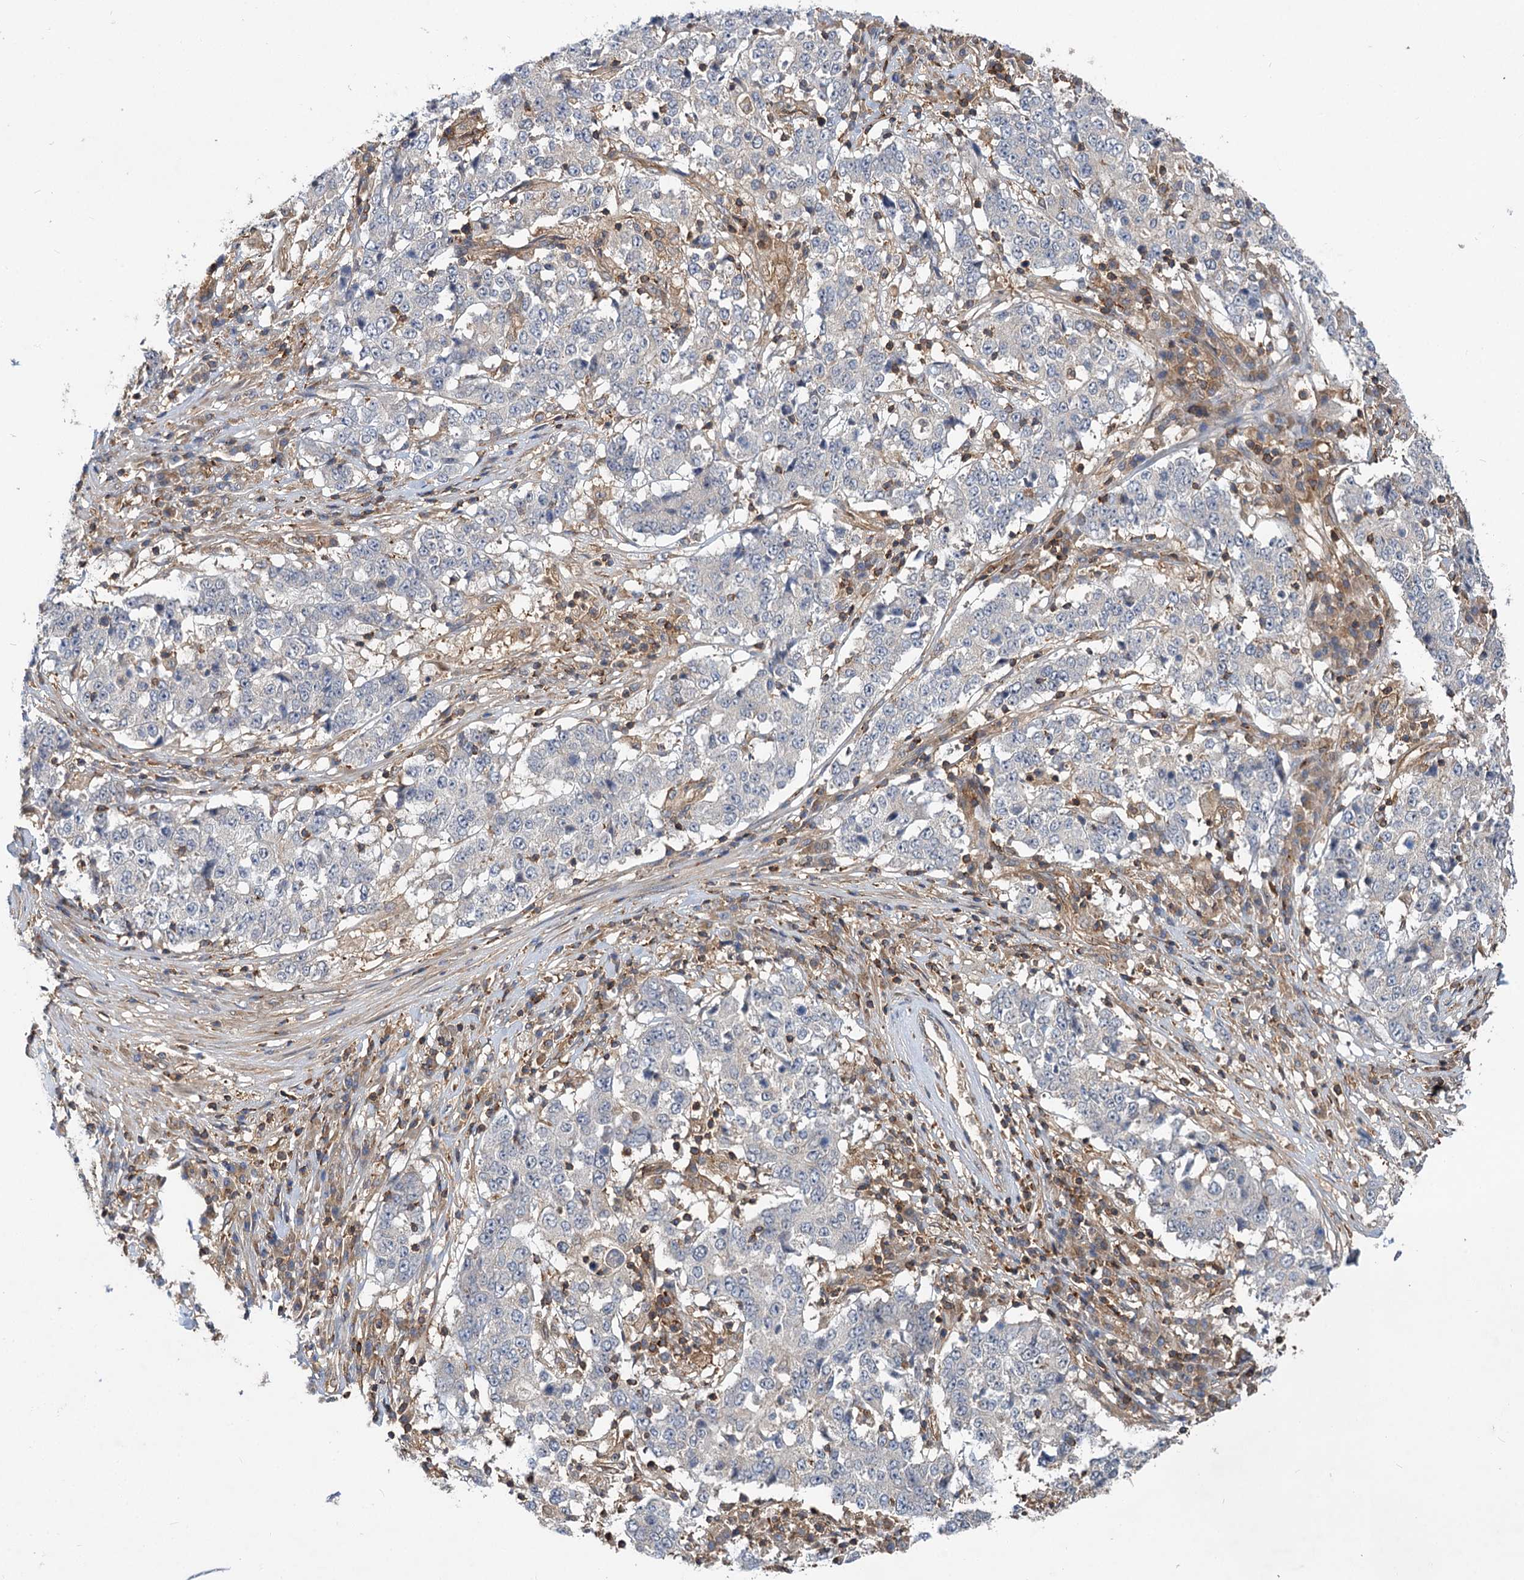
{"staining": {"intensity": "negative", "quantity": "none", "location": "none"}, "tissue": "stomach cancer", "cell_type": "Tumor cells", "image_type": "cancer", "snomed": [{"axis": "morphology", "description": "Adenocarcinoma, NOS"}, {"axis": "topography", "description": "Stomach"}], "caption": "Photomicrograph shows no protein staining in tumor cells of stomach adenocarcinoma tissue.", "gene": "PACS1", "patient": {"sex": "male", "age": 59}}